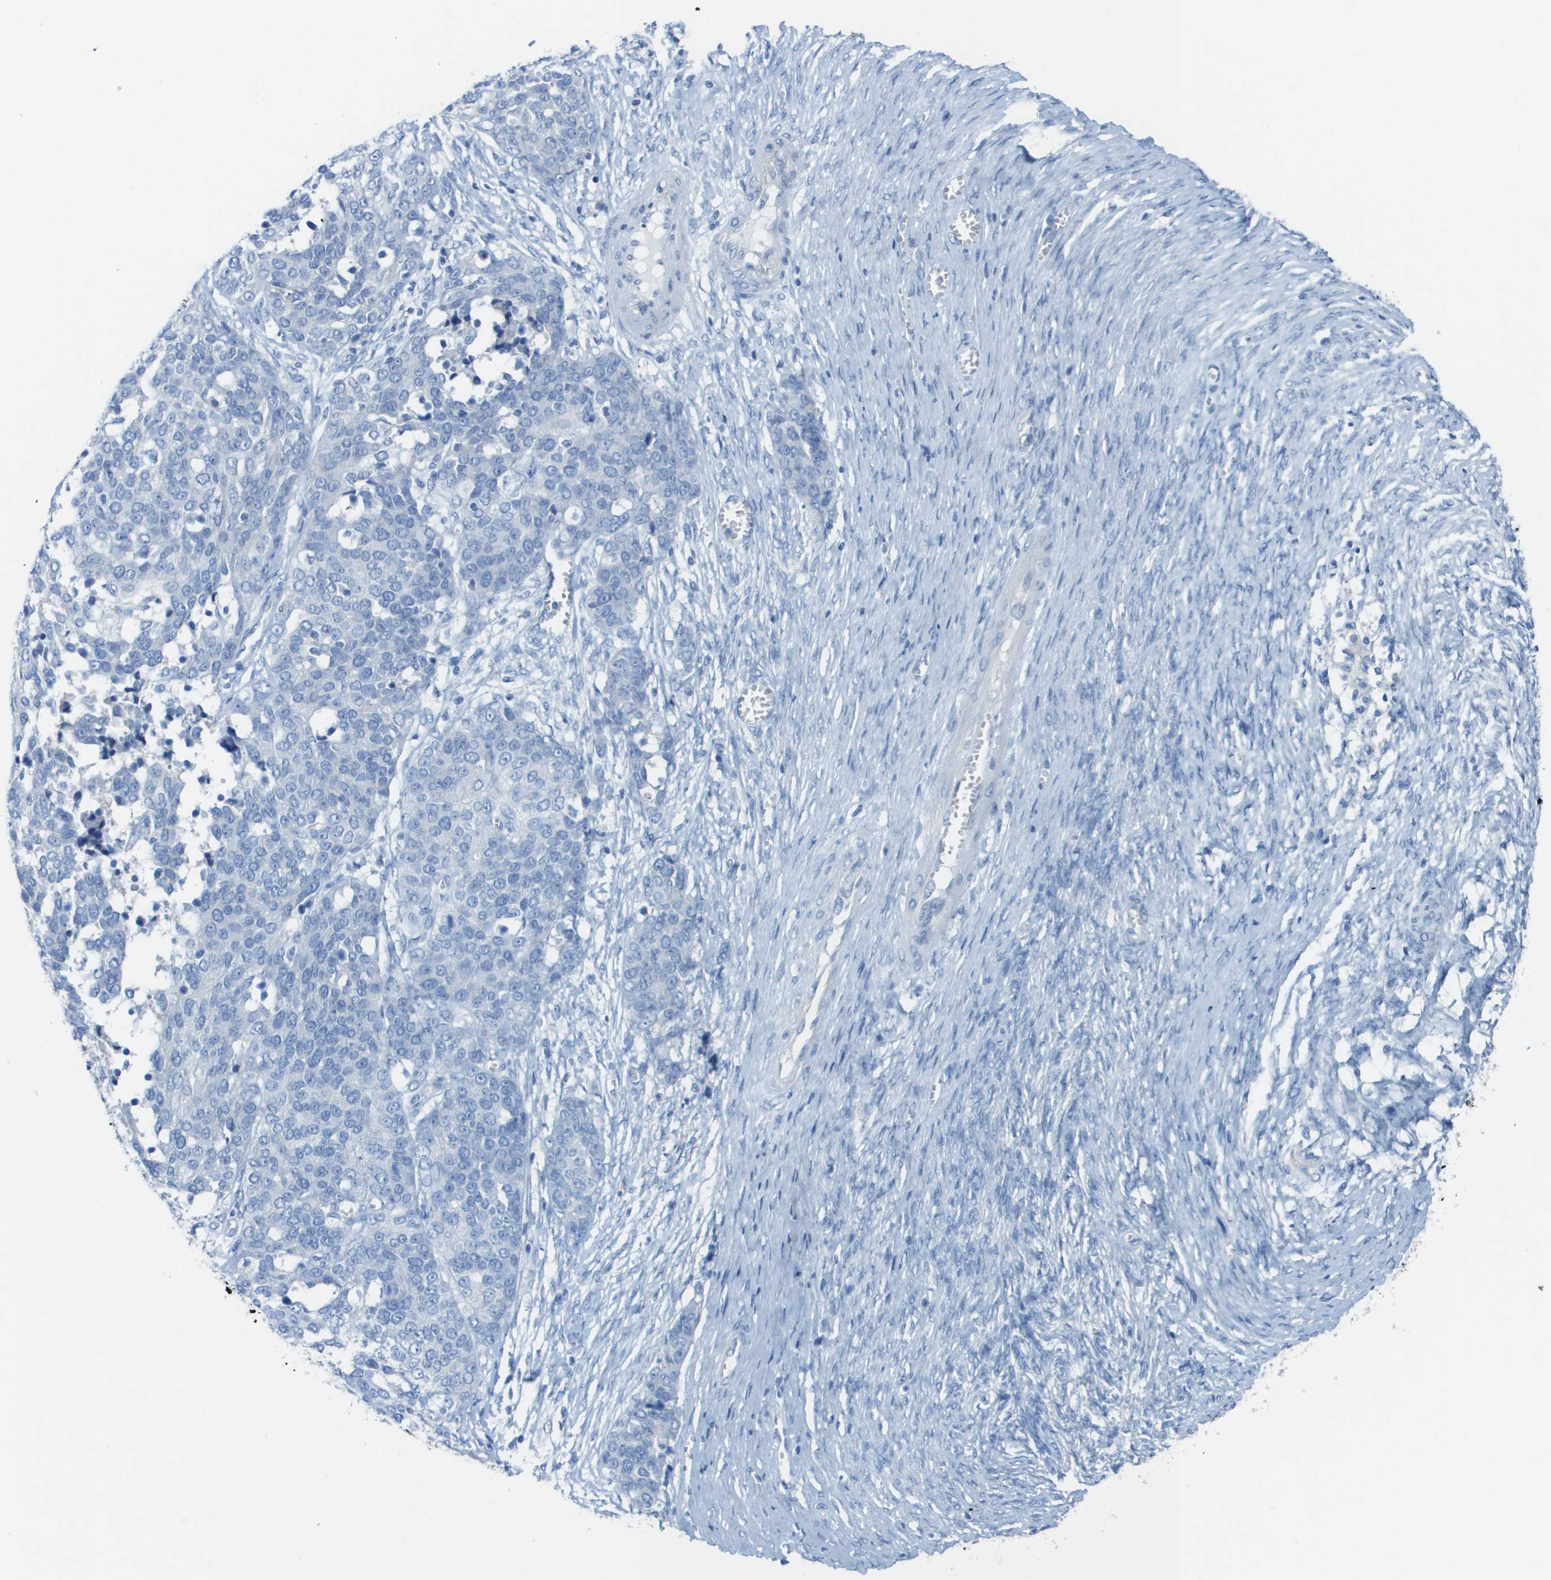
{"staining": {"intensity": "negative", "quantity": "none", "location": "none"}, "tissue": "ovarian cancer", "cell_type": "Tumor cells", "image_type": "cancer", "snomed": [{"axis": "morphology", "description": "Cystadenocarcinoma, serous, NOS"}, {"axis": "topography", "description": "Ovary"}], "caption": "Human ovarian cancer (serous cystadenocarcinoma) stained for a protein using immunohistochemistry reveals no staining in tumor cells.", "gene": "CD46", "patient": {"sex": "female", "age": 44}}